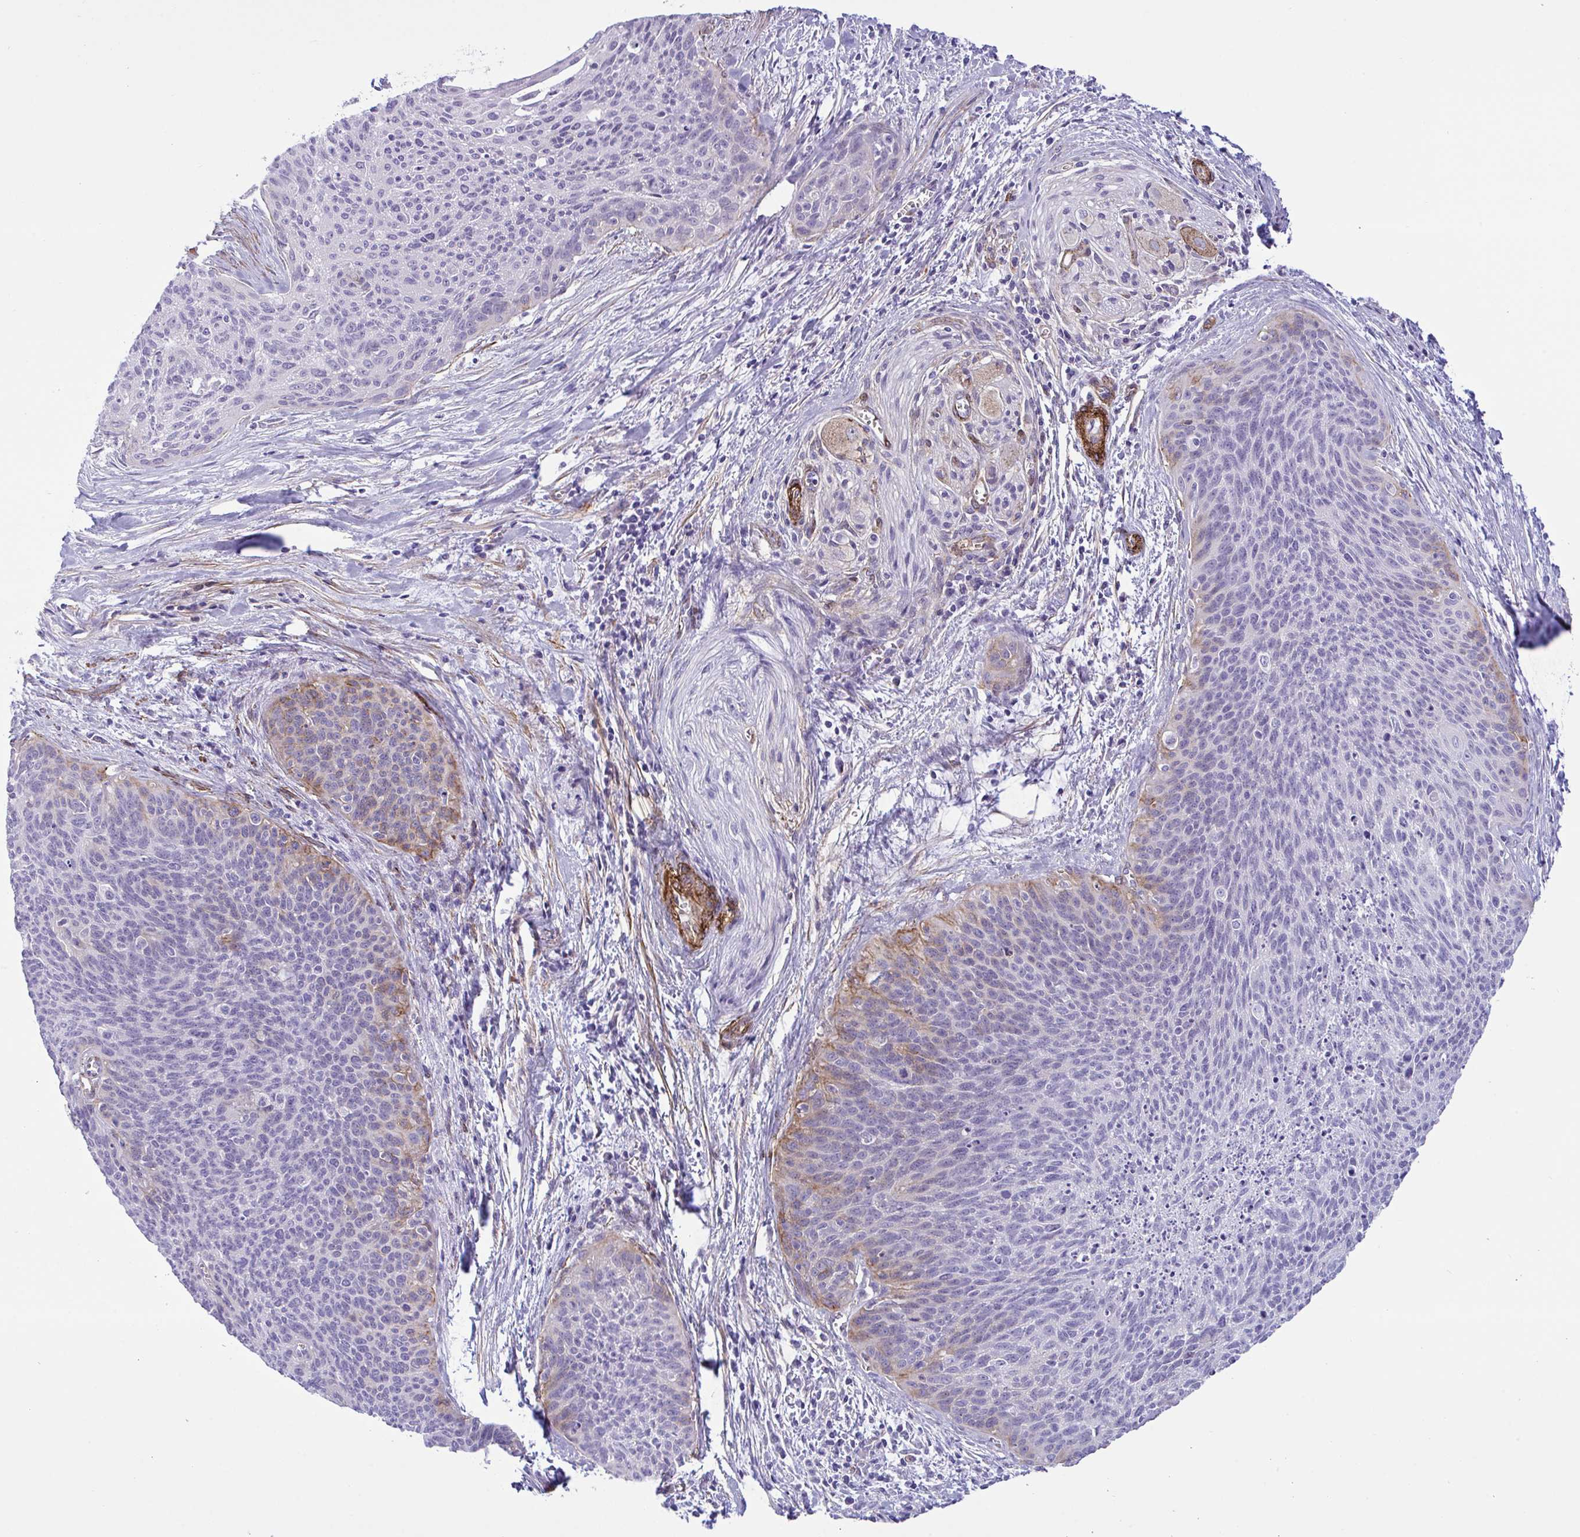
{"staining": {"intensity": "weak", "quantity": "<25%", "location": "cytoplasmic/membranous"}, "tissue": "cervical cancer", "cell_type": "Tumor cells", "image_type": "cancer", "snomed": [{"axis": "morphology", "description": "Squamous cell carcinoma, NOS"}, {"axis": "topography", "description": "Cervix"}], "caption": "IHC image of neoplastic tissue: human cervical squamous cell carcinoma stained with DAB (3,3'-diaminobenzidine) shows no significant protein positivity in tumor cells.", "gene": "SYNPO2L", "patient": {"sex": "female", "age": 55}}